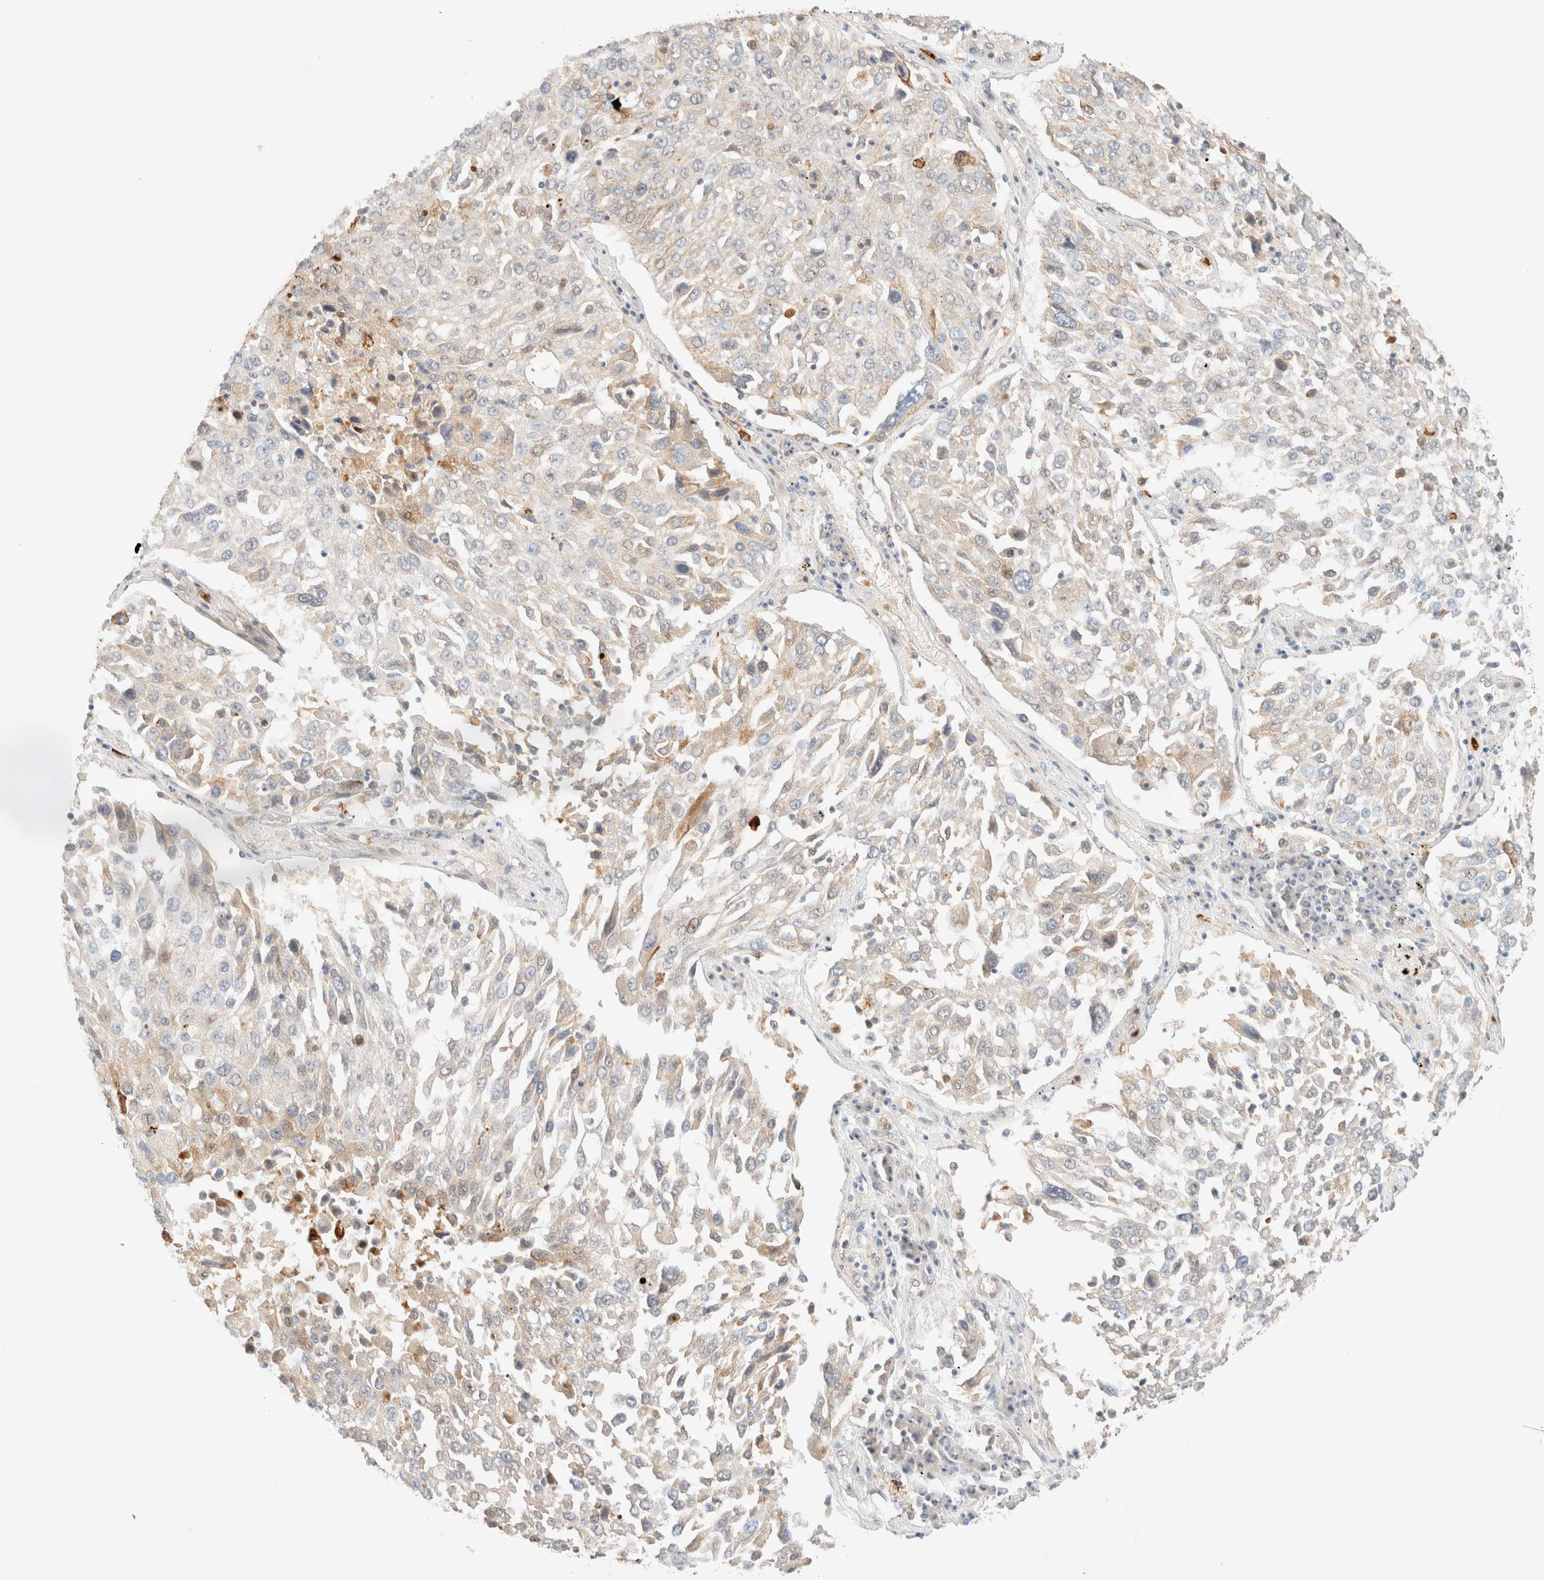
{"staining": {"intensity": "weak", "quantity": "<25%", "location": "cytoplasmic/membranous"}, "tissue": "lung cancer", "cell_type": "Tumor cells", "image_type": "cancer", "snomed": [{"axis": "morphology", "description": "Squamous cell carcinoma, NOS"}, {"axis": "topography", "description": "Lung"}], "caption": "Immunohistochemistry micrograph of human lung cancer (squamous cell carcinoma) stained for a protein (brown), which shows no staining in tumor cells. The staining was performed using DAB (3,3'-diaminobenzidine) to visualize the protein expression in brown, while the nuclei were stained in blue with hematoxylin (Magnification: 20x).", "gene": "SGSM2", "patient": {"sex": "male", "age": 65}}